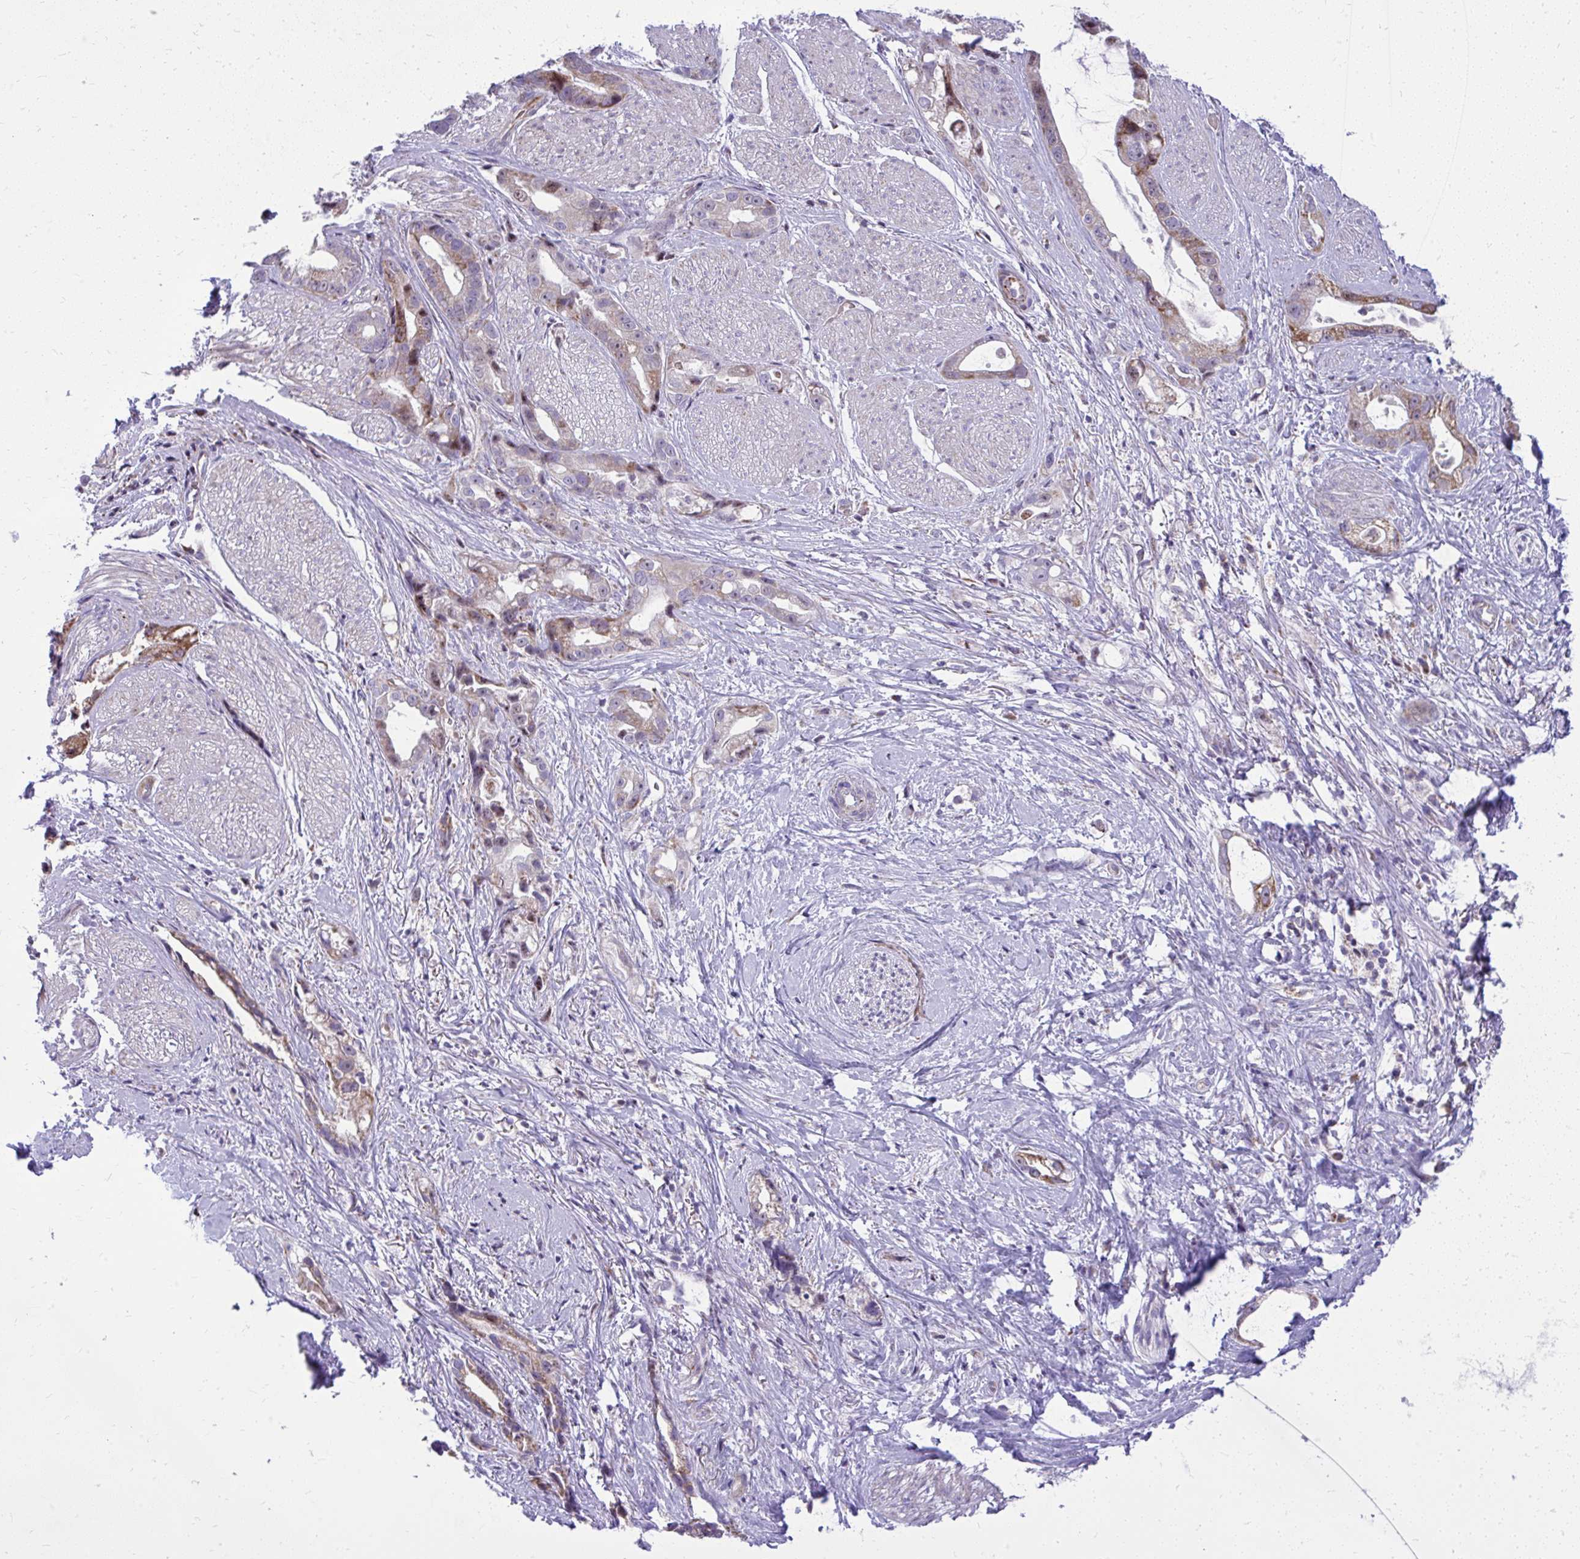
{"staining": {"intensity": "weak", "quantity": ">75%", "location": "cytoplasmic/membranous"}, "tissue": "stomach cancer", "cell_type": "Tumor cells", "image_type": "cancer", "snomed": [{"axis": "morphology", "description": "Adenocarcinoma, NOS"}, {"axis": "topography", "description": "Stomach"}], "caption": "Protein expression analysis of stomach cancer (adenocarcinoma) shows weak cytoplasmic/membranous expression in about >75% of tumor cells. (DAB (3,3'-diaminobenzidine) = brown stain, brightfield microscopy at high magnification).", "gene": "GPRIN3", "patient": {"sex": "male", "age": 55}}